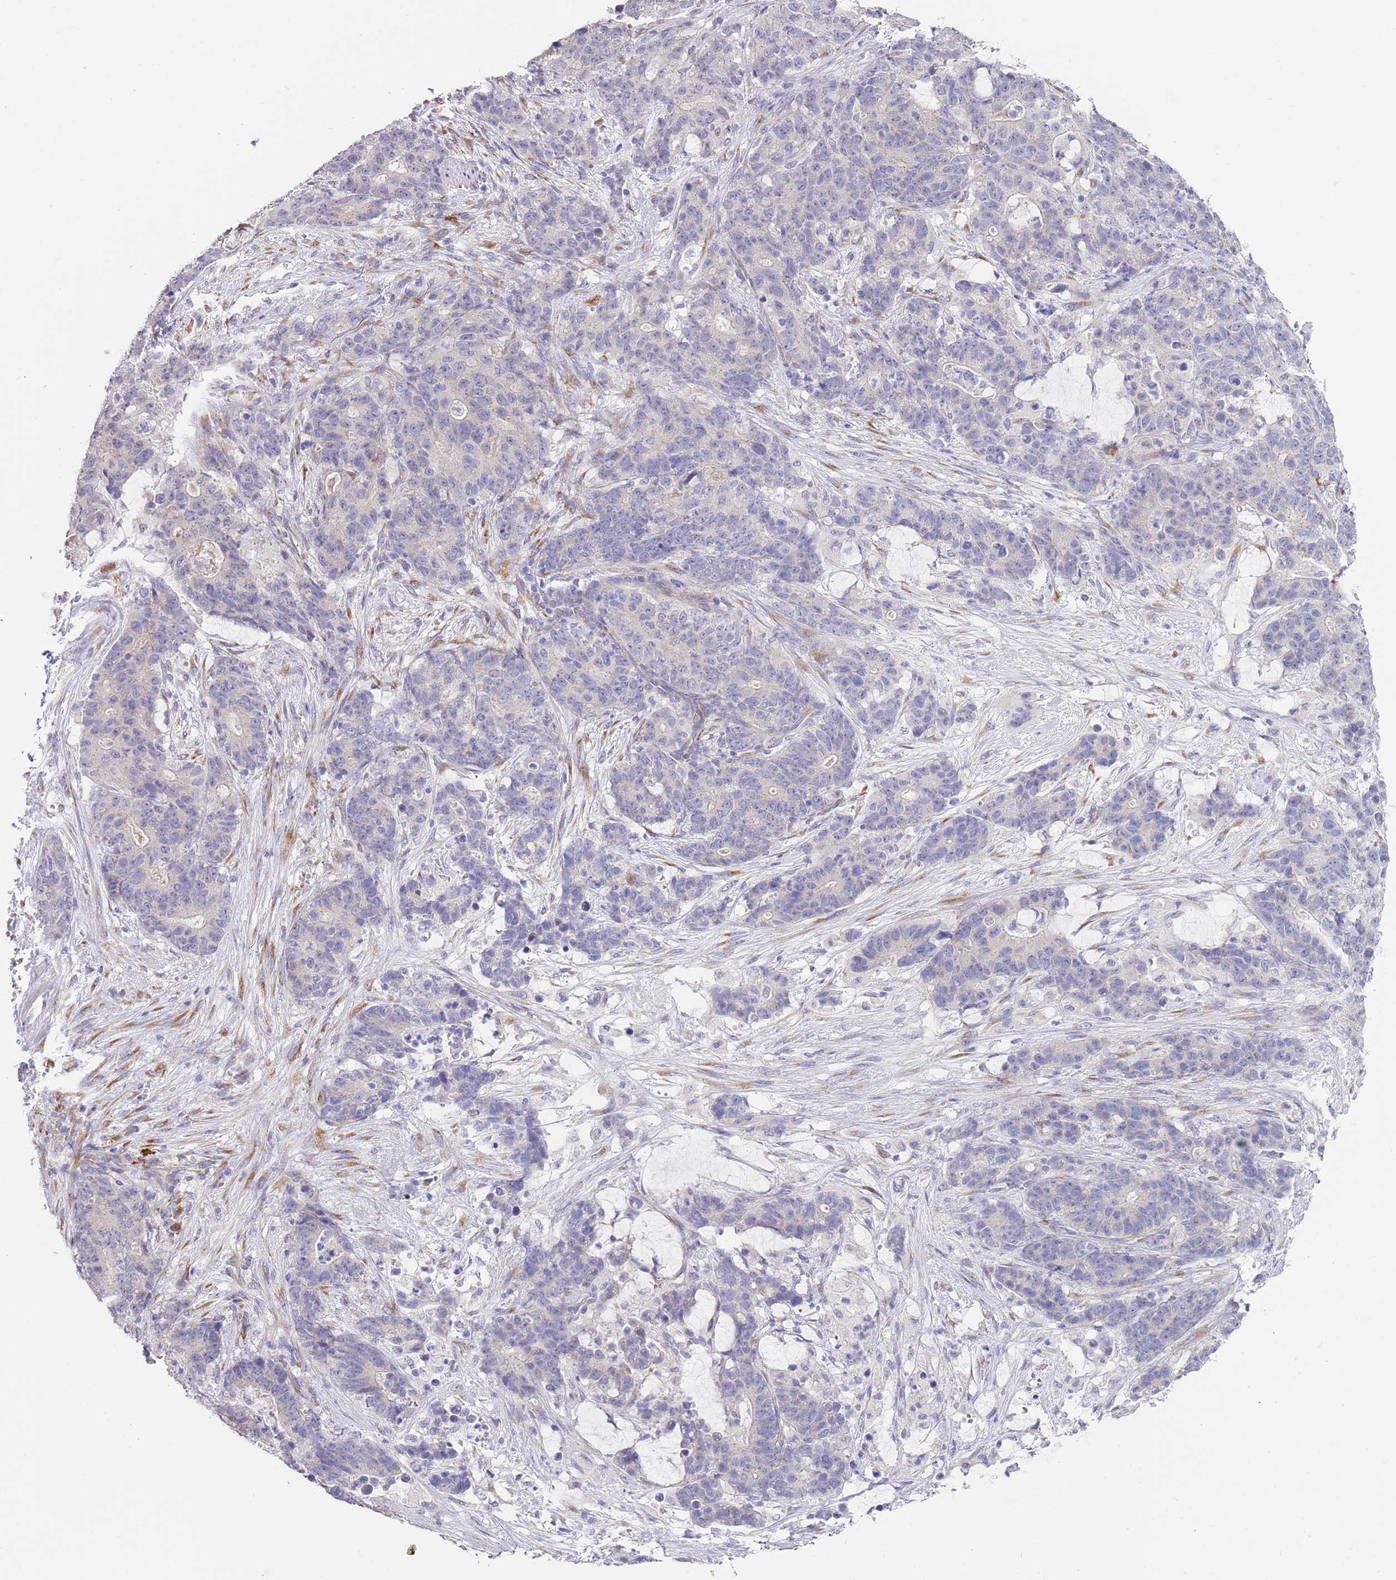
{"staining": {"intensity": "negative", "quantity": "none", "location": "none"}, "tissue": "stomach cancer", "cell_type": "Tumor cells", "image_type": "cancer", "snomed": [{"axis": "morphology", "description": "Adenocarcinoma, NOS"}, {"axis": "topography", "description": "Stomach"}], "caption": "This is an immunohistochemistry (IHC) photomicrograph of human adenocarcinoma (stomach). There is no expression in tumor cells.", "gene": "TNRC6C", "patient": {"sex": "female", "age": 76}}